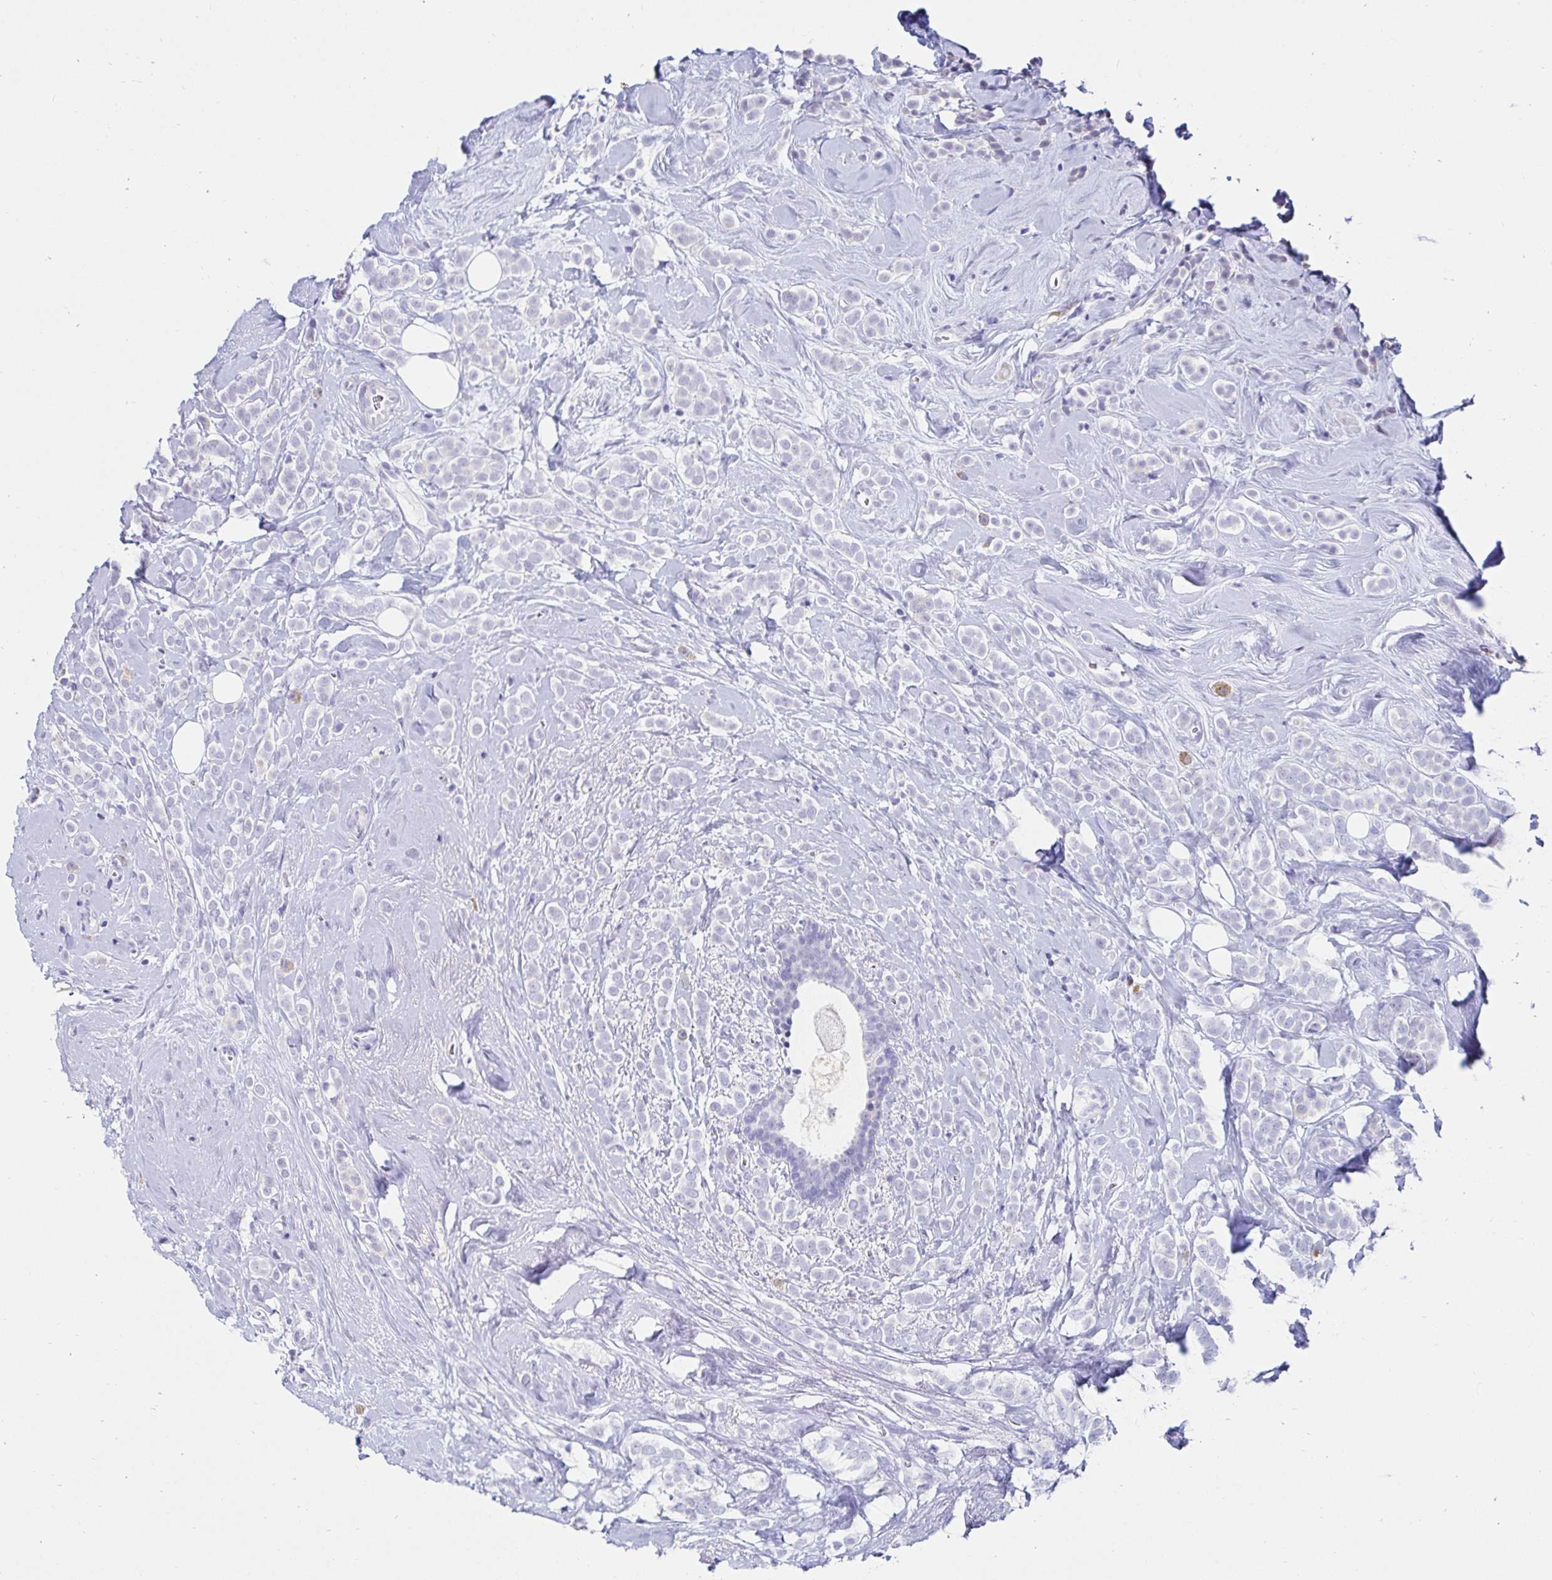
{"staining": {"intensity": "negative", "quantity": "none", "location": "none"}, "tissue": "breast cancer", "cell_type": "Tumor cells", "image_type": "cancer", "snomed": [{"axis": "morphology", "description": "Lobular carcinoma"}, {"axis": "topography", "description": "Breast"}], "caption": "IHC micrograph of breast cancer stained for a protein (brown), which shows no positivity in tumor cells.", "gene": "C4orf17", "patient": {"sex": "female", "age": 49}}